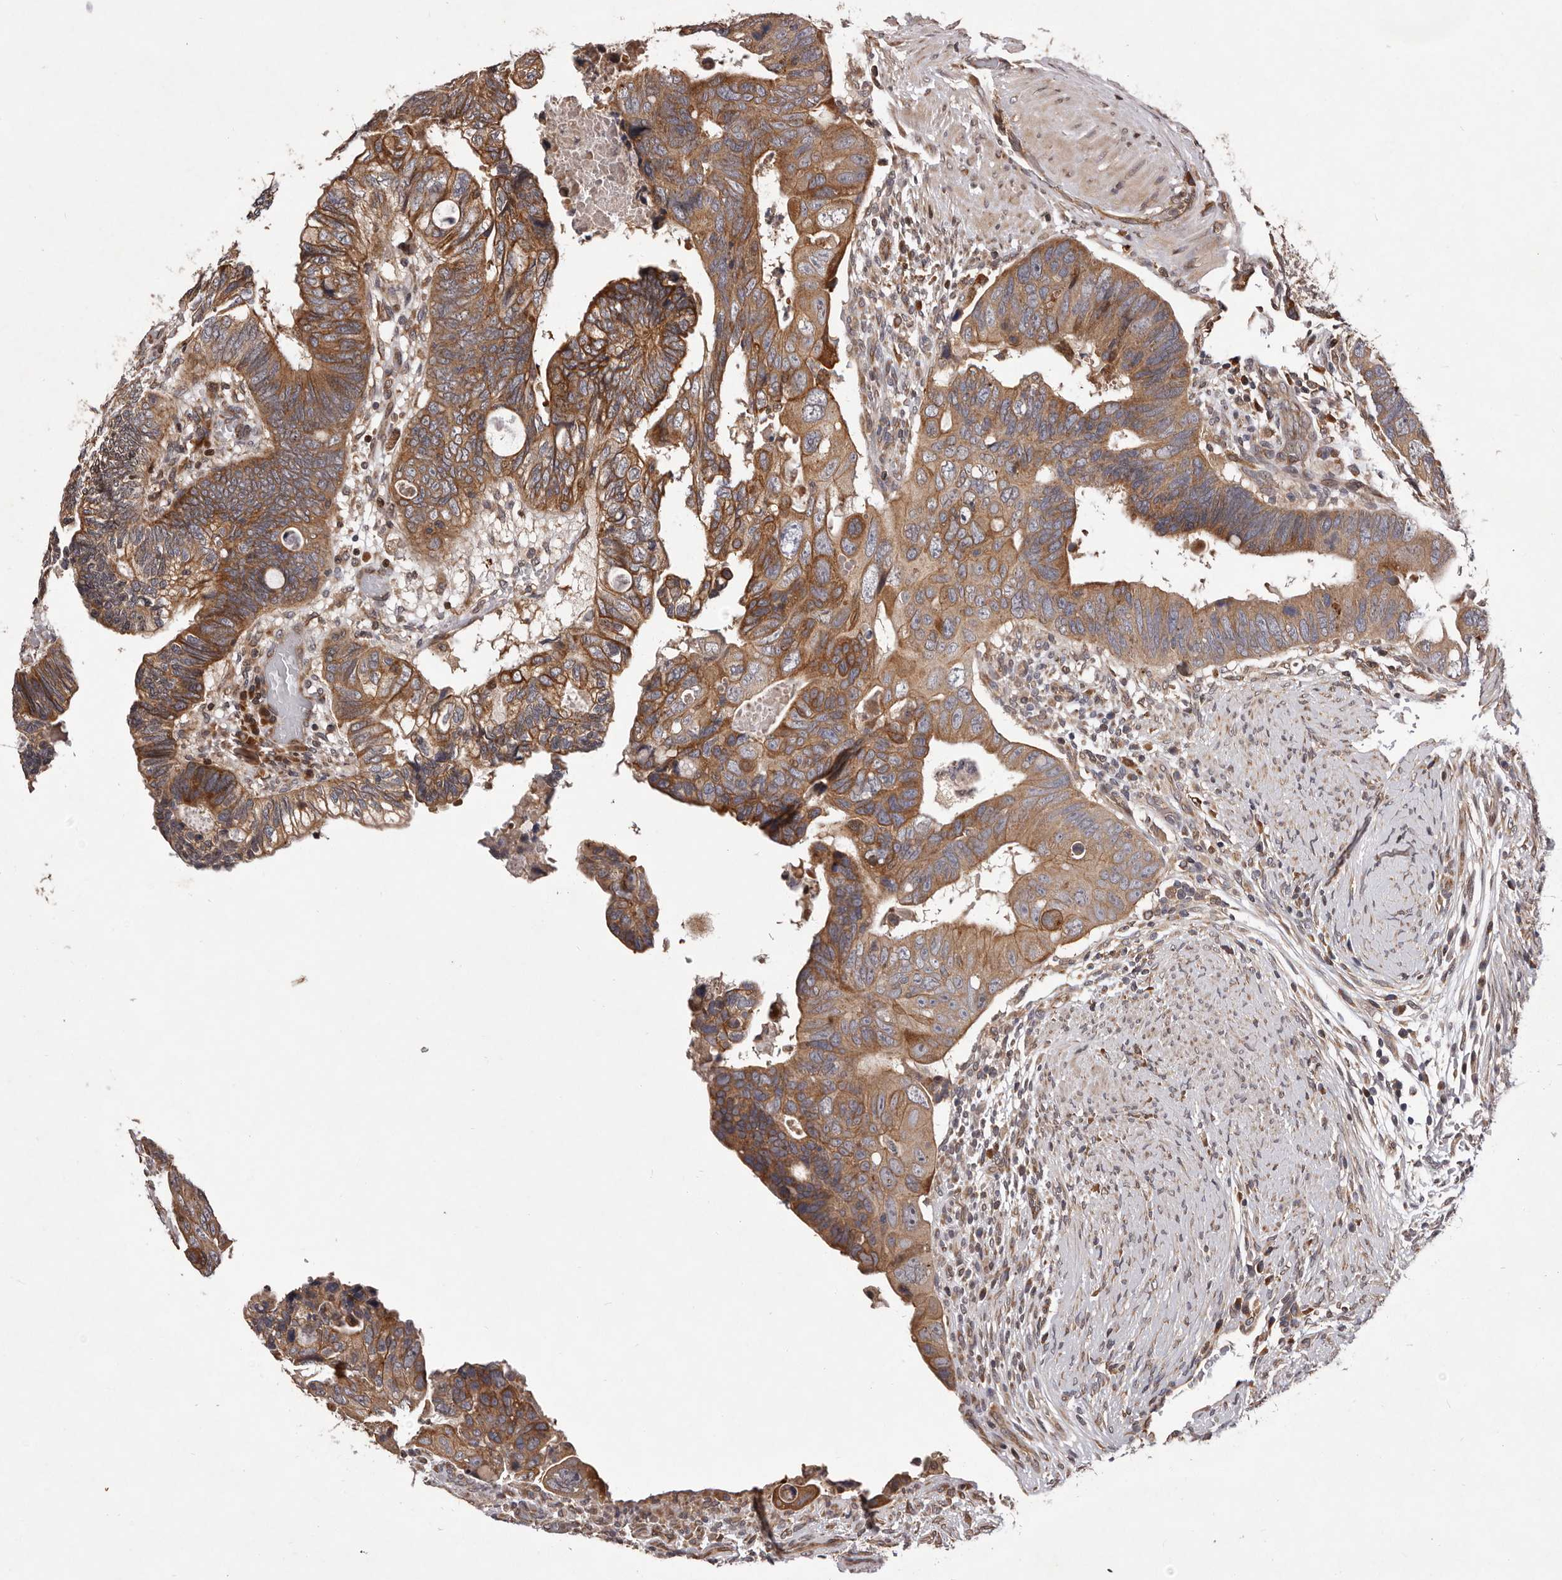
{"staining": {"intensity": "moderate", "quantity": ">75%", "location": "cytoplasmic/membranous"}, "tissue": "colorectal cancer", "cell_type": "Tumor cells", "image_type": "cancer", "snomed": [{"axis": "morphology", "description": "Adenocarcinoma, NOS"}, {"axis": "topography", "description": "Rectum"}], "caption": "Moderate cytoplasmic/membranous protein positivity is seen in approximately >75% of tumor cells in colorectal adenocarcinoma. The staining is performed using DAB brown chromogen to label protein expression. The nuclei are counter-stained blue using hematoxylin.", "gene": "GADD45B", "patient": {"sex": "male", "age": 53}}